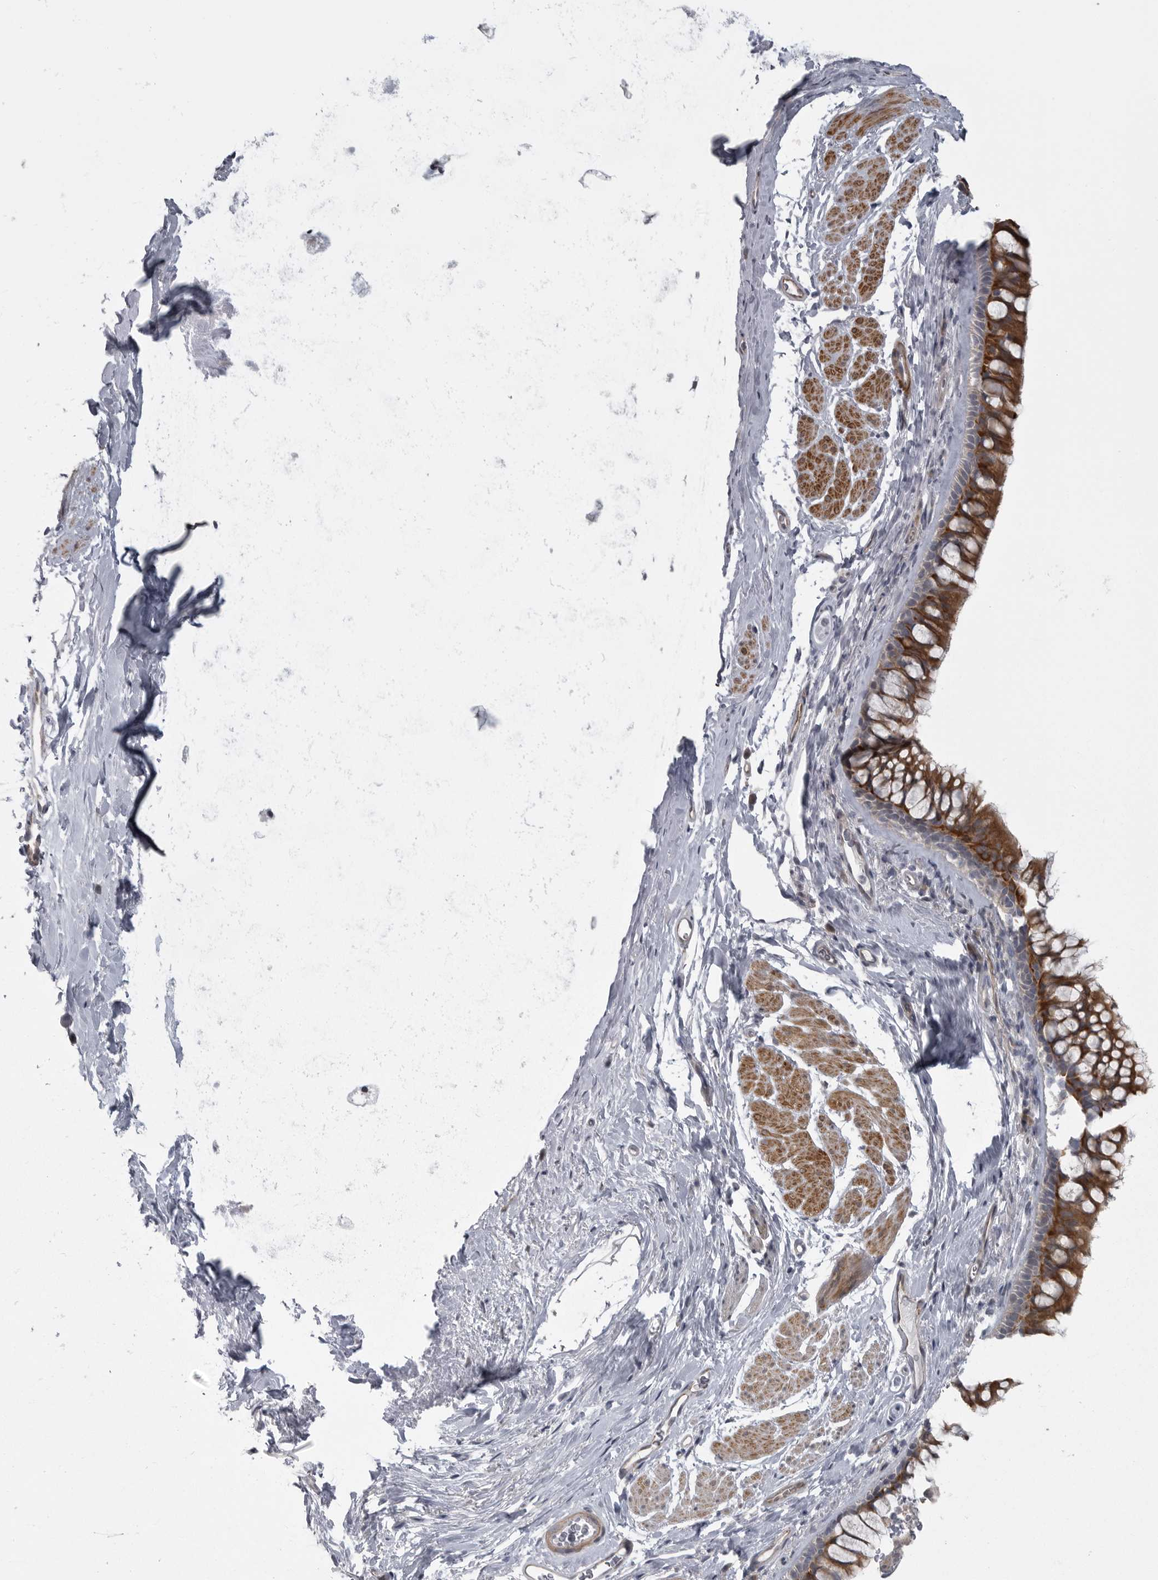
{"staining": {"intensity": "moderate", "quantity": ">75%", "location": "cytoplasmic/membranous"}, "tissue": "bronchus", "cell_type": "Respiratory epithelial cells", "image_type": "normal", "snomed": [{"axis": "morphology", "description": "Normal tissue, NOS"}, {"axis": "topography", "description": "Cartilage tissue"}, {"axis": "topography", "description": "Bronchus"}], "caption": "Bronchus stained with a brown dye reveals moderate cytoplasmic/membranous positive positivity in approximately >75% of respiratory epithelial cells.", "gene": "PPP1R9A", "patient": {"sex": "female", "age": 53}}